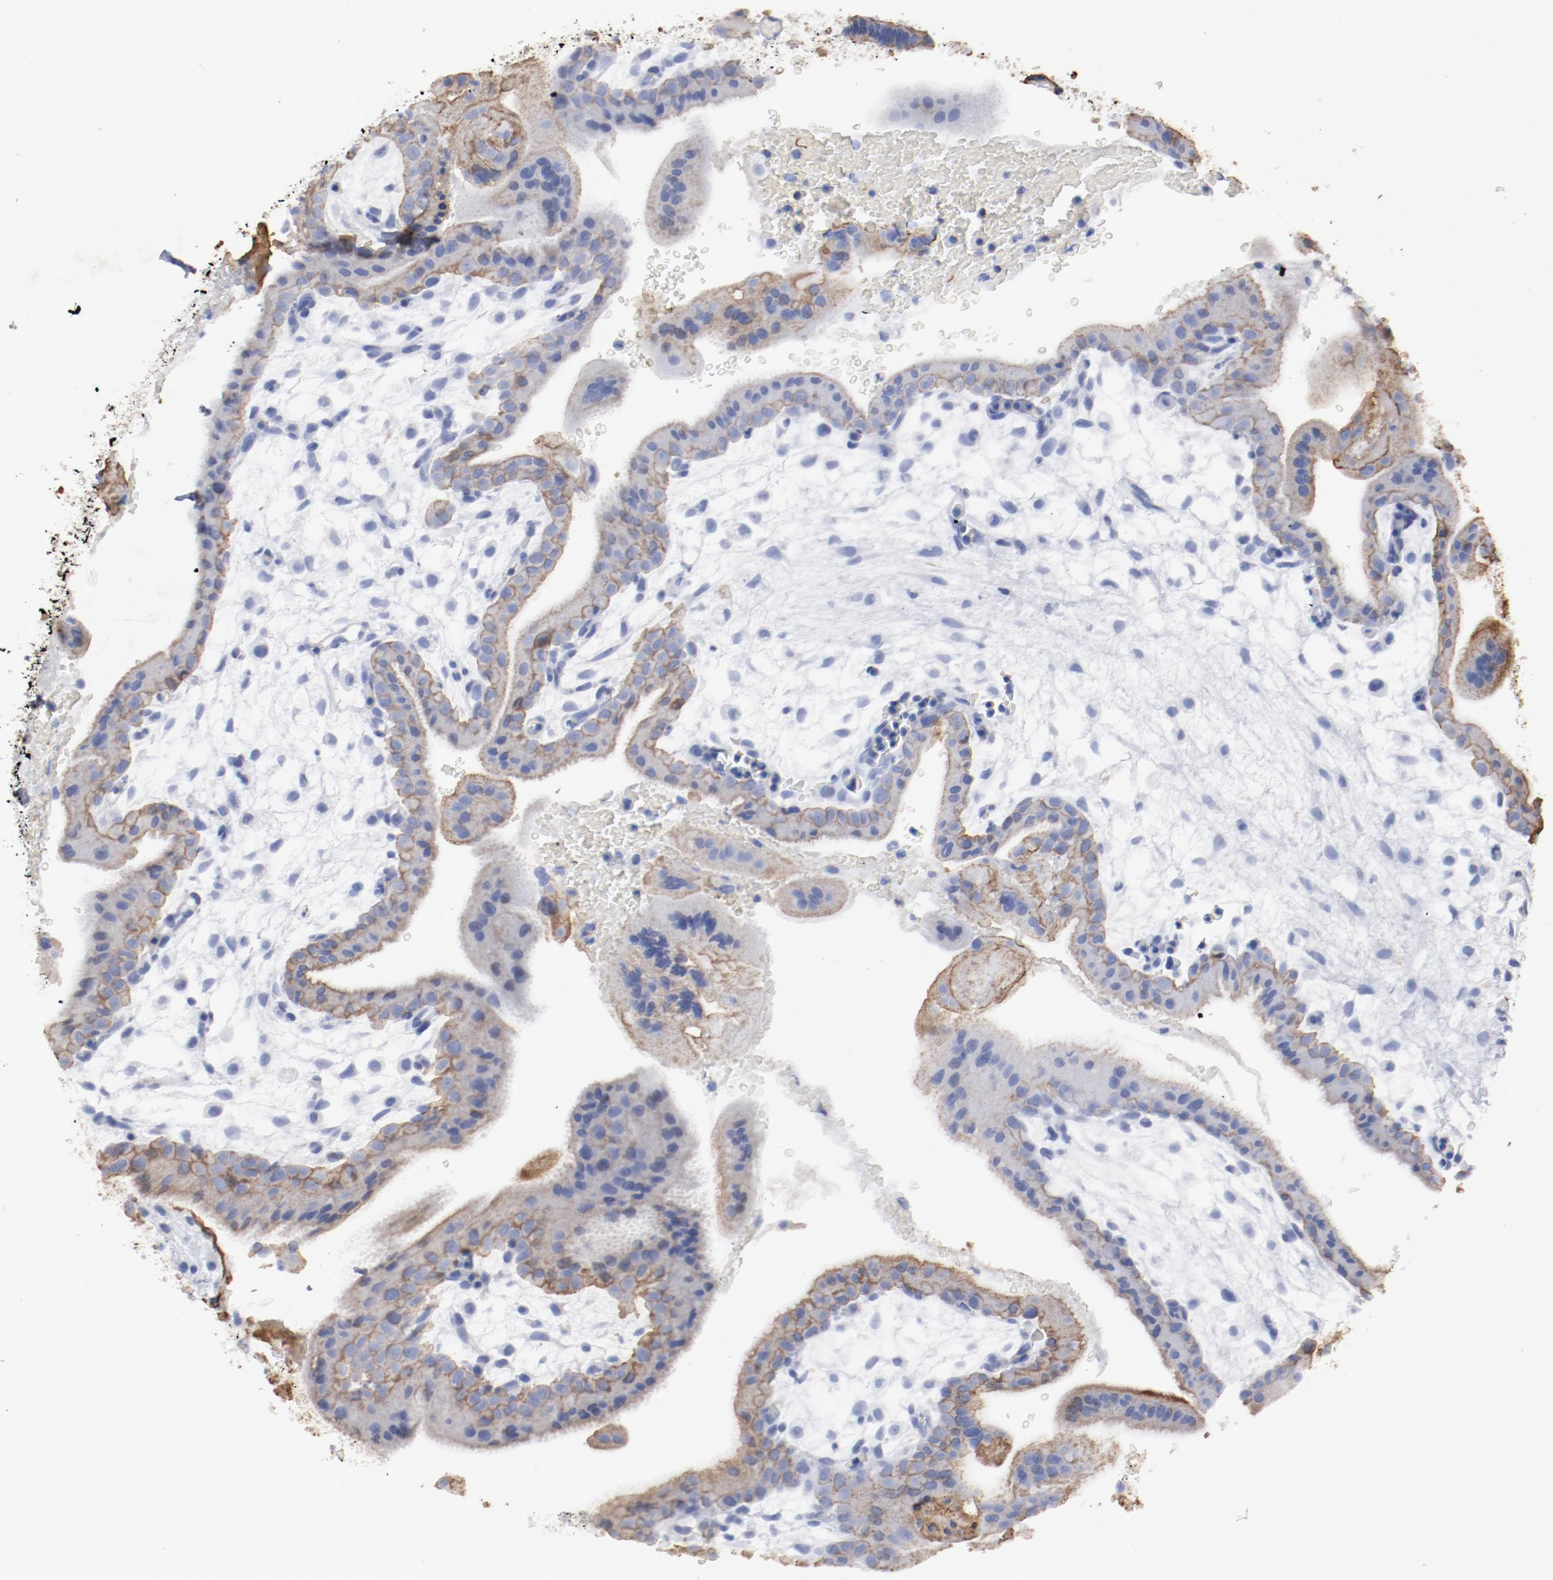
{"staining": {"intensity": "weak", "quantity": "25%-75%", "location": "cytoplasmic/membranous"}, "tissue": "placenta", "cell_type": "Decidual cells", "image_type": "normal", "snomed": [{"axis": "morphology", "description": "Normal tissue, NOS"}, {"axis": "topography", "description": "Placenta"}], "caption": "Decidual cells display low levels of weak cytoplasmic/membranous positivity in approximately 25%-75% of cells in benign placenta.", "gene": "TSPAN6", "patient": {"sex": "female", "age": 35}}